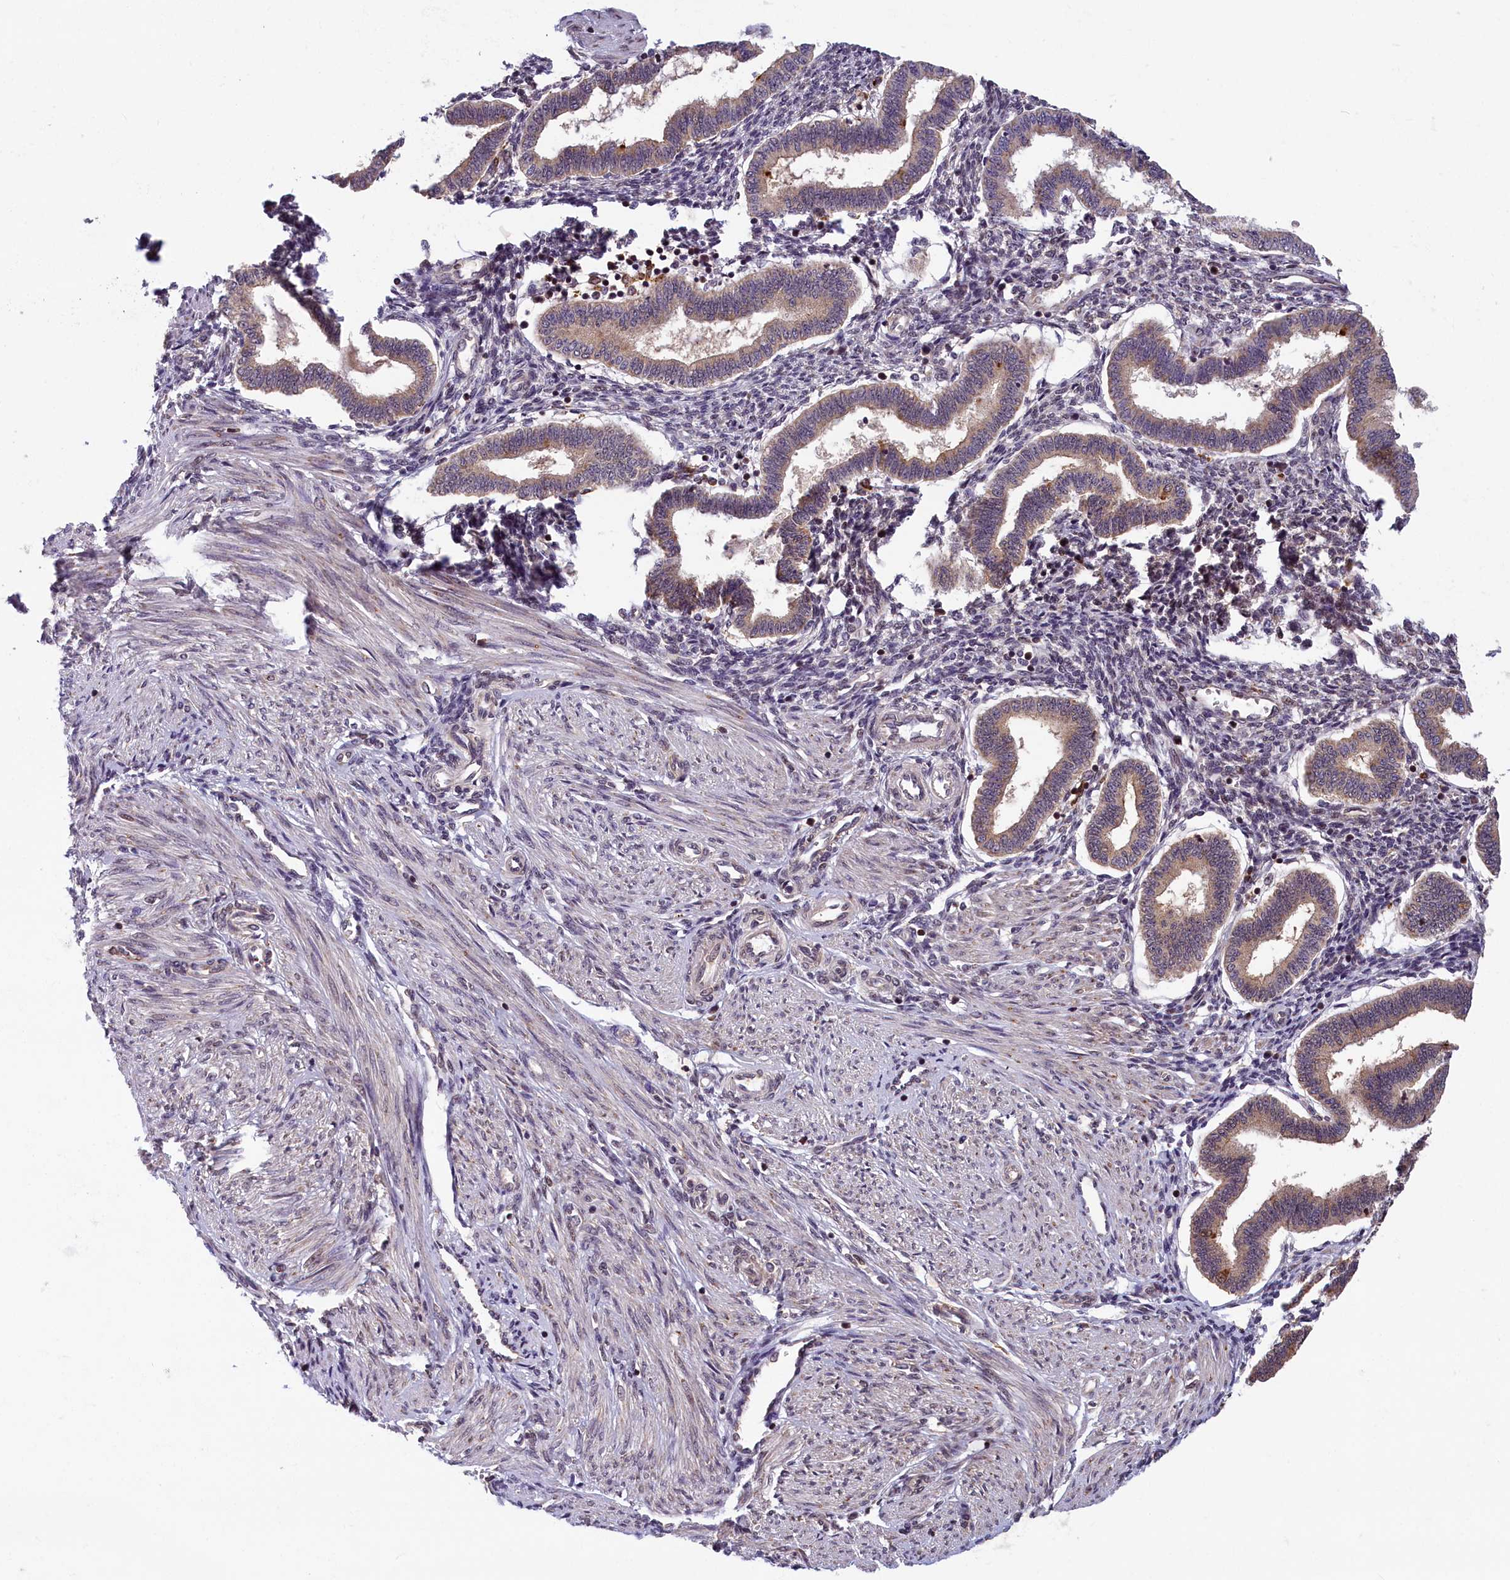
{"staining": {"intensity": "moderate", "quantity": "<25%", "location": "nuclear"}, "tissue": "endometrium", "cell_type": "Cells in endometrial stroma", "image_type": "normal", "snomed": [{"axis": "morphology", "description": "Normal tissue, NOS"}, {"axis": "topography", "description": "Endometrium"}], "caption": "An IHC photomicrograph of benign tissue is shown. Protein staining in brown shows moderate nuclear positivity in endometrium within cells in endometrial stroma. (brown staining indicates protein expression, while blue staining denotes nuclei).", "gene": "KCNK6", "patient": {"sex": "female", "age": 24}}